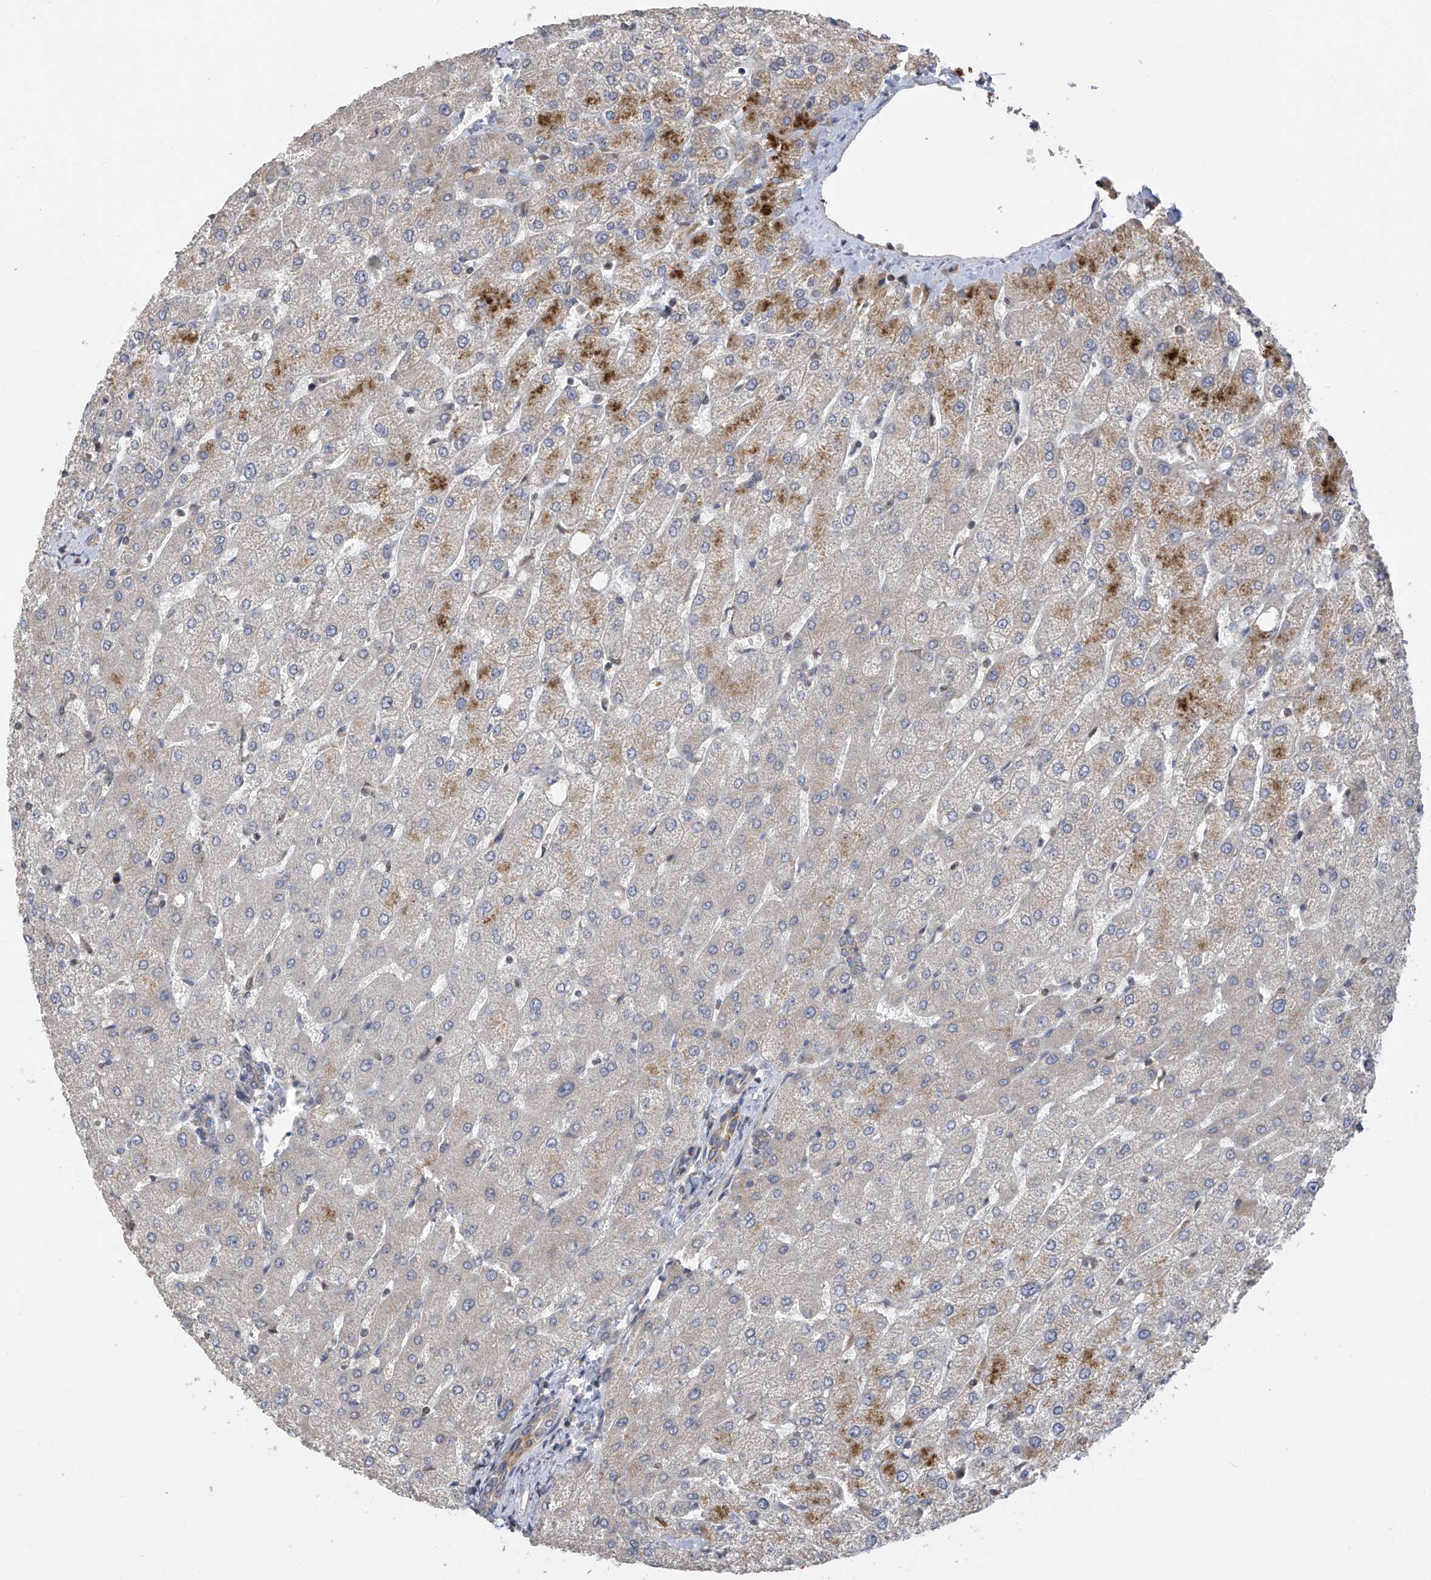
{"staining": {"intensity": "weak", "quantity": "<25%", "location": "cytoplasmic/membranous"}, "tissue": "liver", "cell_type": "Cholangiocytes", "image_type": "normal", "snomed": [{"axis": "morphology", "description": "Normal tissue, NOS"}, {"axis": "topography", "description": "Liver"}], "caption": "An immunohistochemistry (IHC) photomicrograph of unremarkable liver is shown. There is no staining in cholangiocytes of liver. (DAB (3,3'-diaminobenzidine) immunohistochemistry (IHC), high magnification).", "gene": "SLCO4A1", "patient": {"sex": "female", "age": 54}}